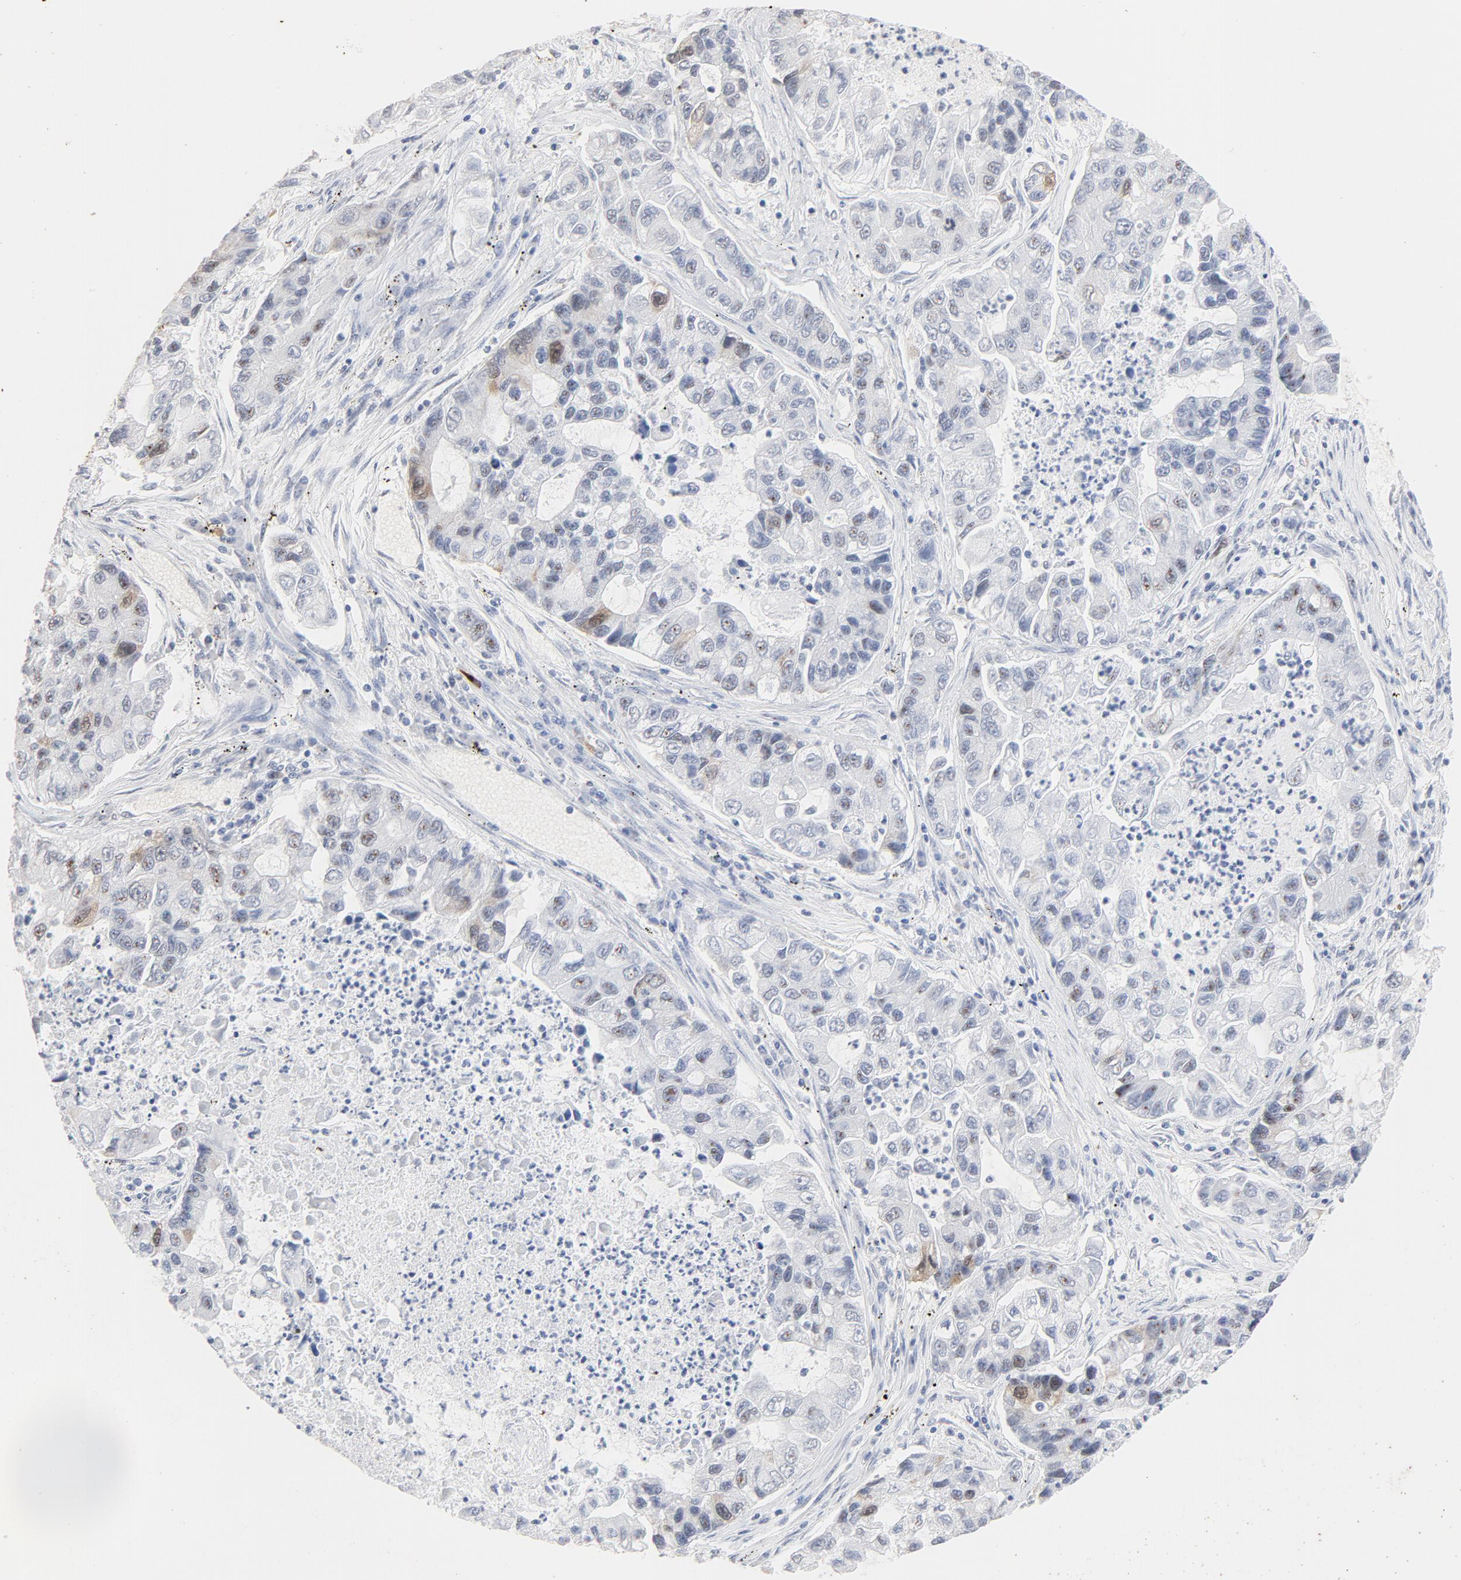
{"staining": {"intensity": "moderate", "quantity": "<25%", "location": "cytoplasmic/membranous,nuclear"}, "tissue": "lung cancer", "cell_type": "Tumor cells", "image_type": "cancer", "snomed": [{"axis": "morphology", "description": "Adenocarcinoma, NOS"}, {"axis": "topography", "description": "Lung"}], "caption": "An image of human lung adenocarcinoma stained for a protein shows moderate cytoplasmic/membranous and nuclear brown staining in tumor cells.", "gene": "CDC20", "patient": {"sex": "female", "age": 51}}